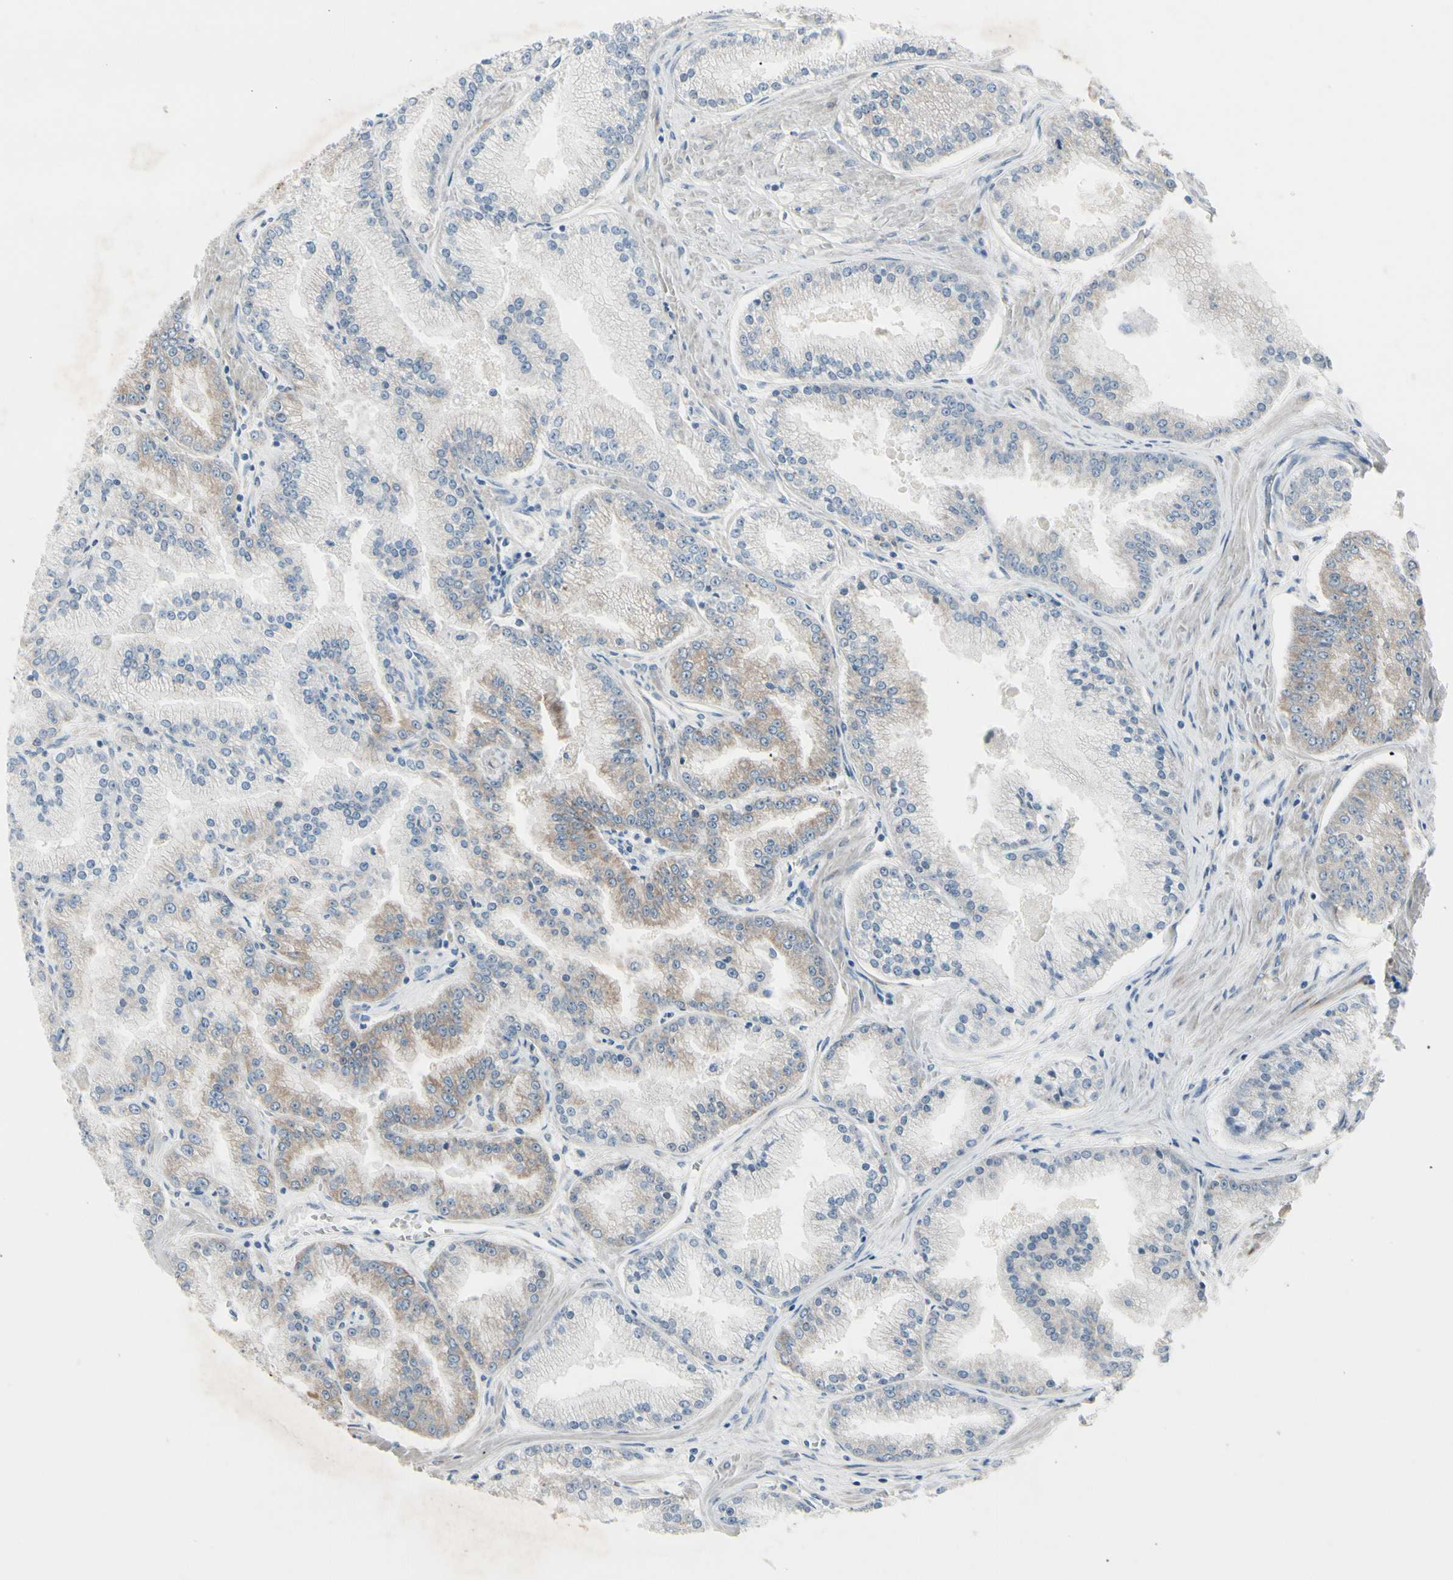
{"staining": {"intensity": "weak", "quantity": "<25%", "location": "cytoplasmic/membranous"}, "tissue": "prostate cancer", "cell_type": "Tumor cells", "image_type": "cancer", "snomed": [{"axis": "morphology", "description": "Adenocarcinoma, High grade"}, {"axis": "topography", "description": "Prostate"}], "caption": "This photomicrograph is of high-grade adenocarcinoma (prostate) stained with immunohistochemistry (IHC) to label a protein in brown with the nuclei are counter-stained blue. There is no expression in tumor cells.", "gene": "MAP2", "patient": {"sex": "male", "age": 61}}